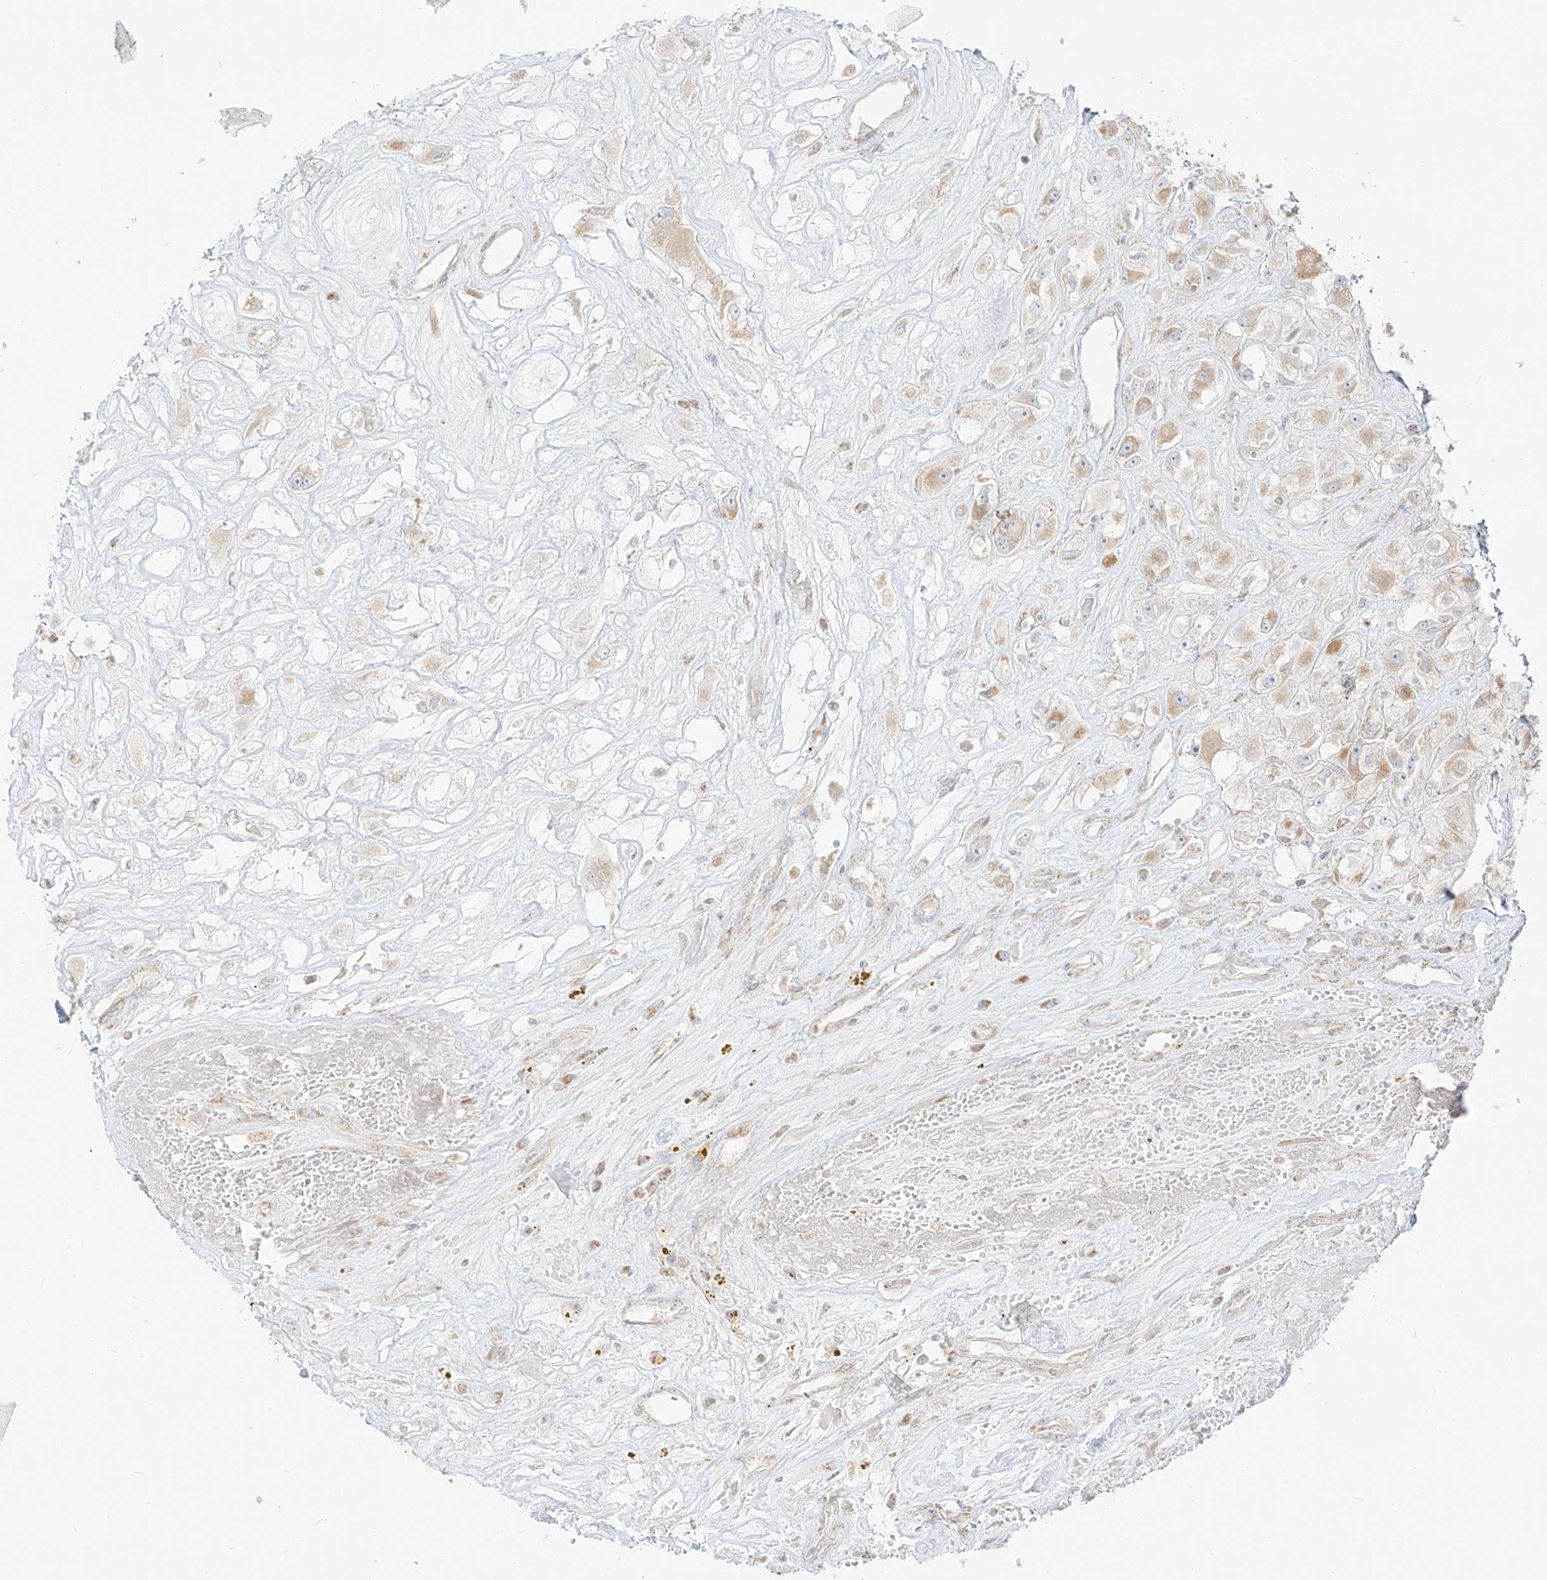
{"staining": {"intensity": "weak", "quantity": "25%-75%", "location": "cytoplasmic/membranous"}, "tissue": "renal cancer", "cell_type": "Tumor cells", "image_type": "cancer", "snomed": [{"axis": "morphology", "description": "Adenocarcinoma, NOS"}, {"axis": "topography", "description": "Kidney"}], "caption": "The micrograph reveals staining of adenocarcinoma (renal), revealing weak cytoplasmic/membranous protein expression (brown color) within tumor cells.", "gene": "ZIM3", "patient": {"sex": "female", "age": 52}}